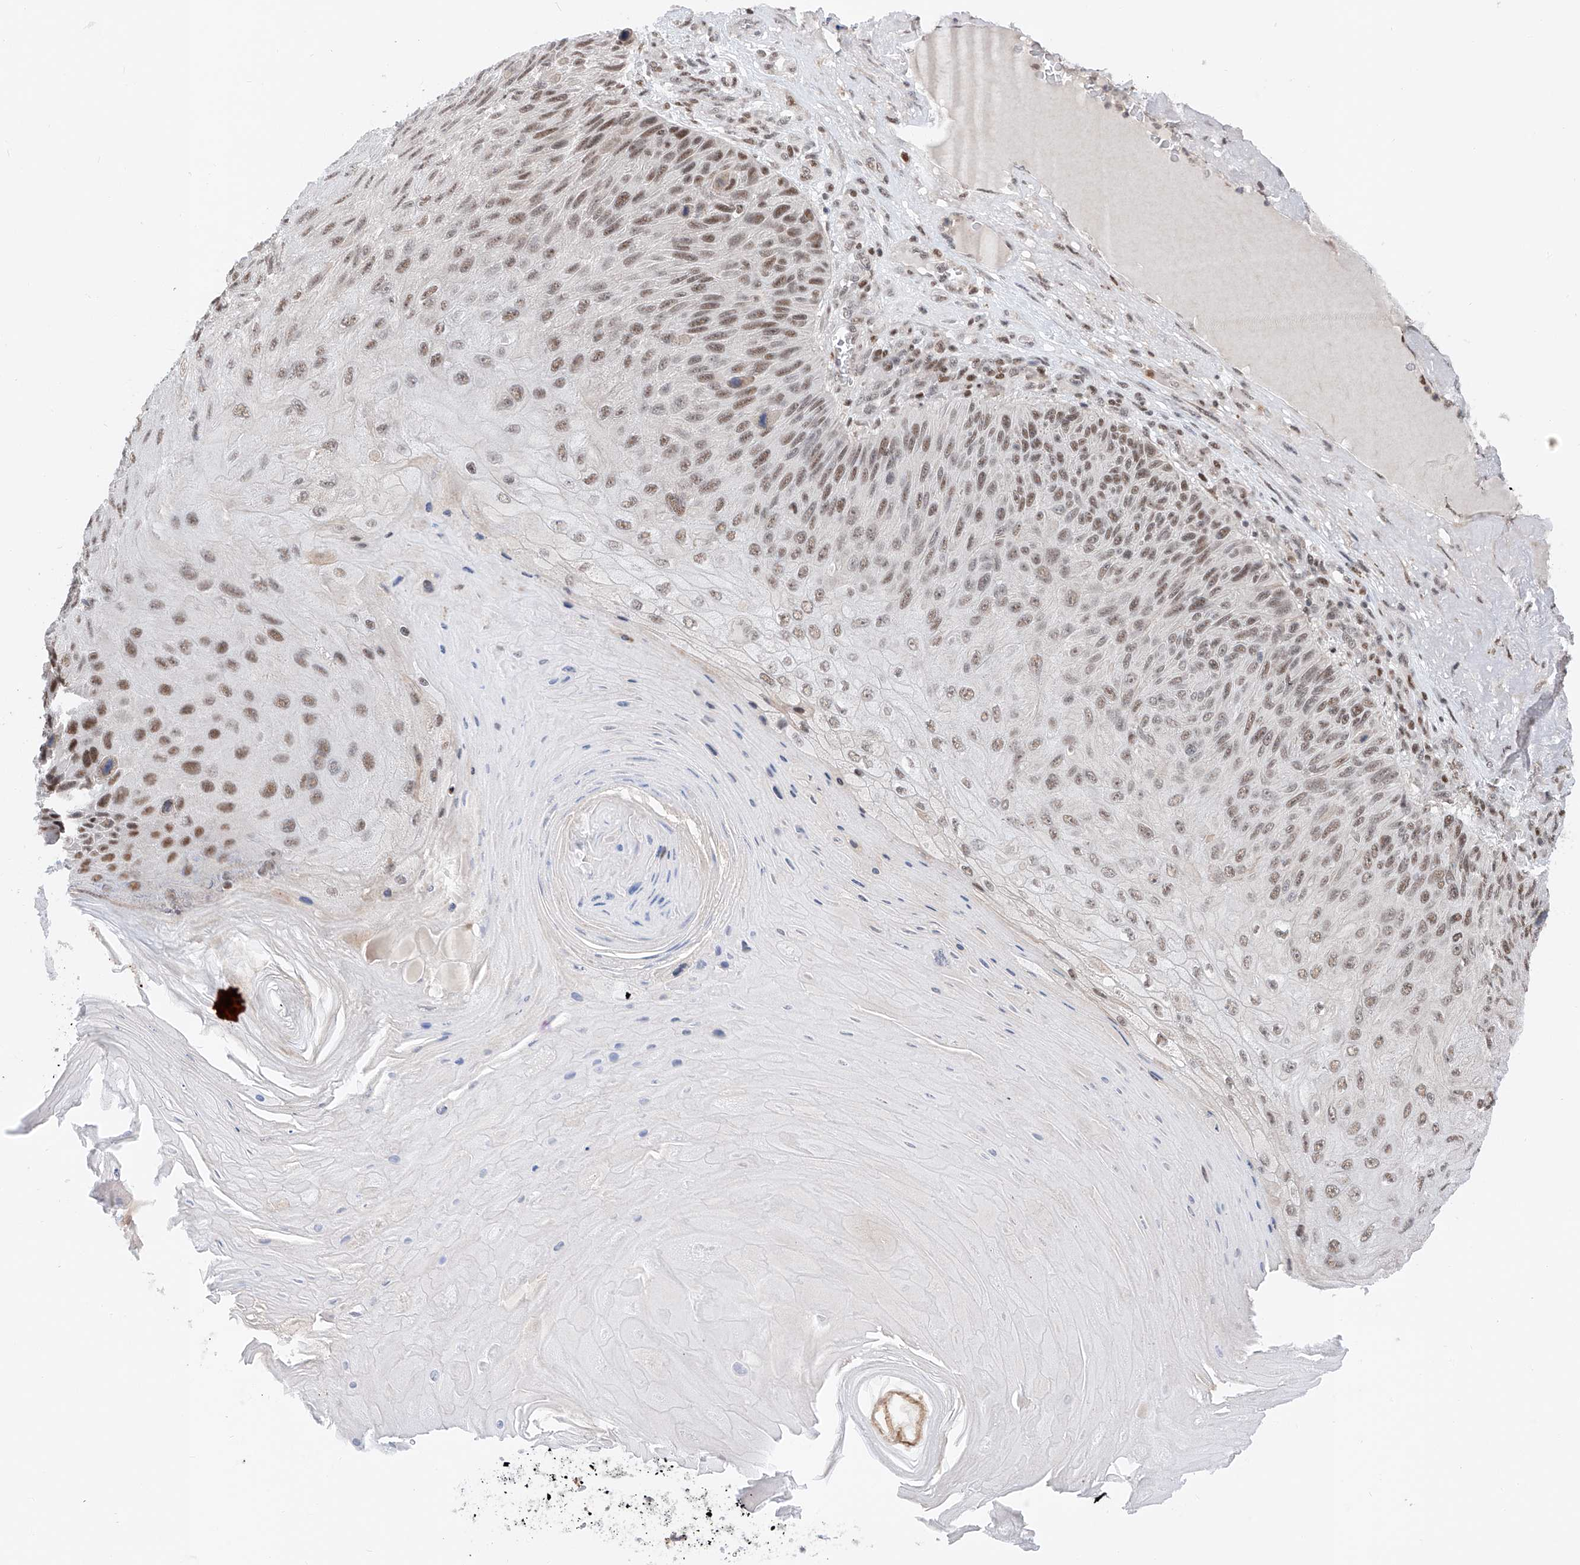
{"staining": {"intensity": "moderate", "quantity": ">75%", "location": "nuclear"}, "tissue": "skin cancer", "cell_type": "Tumor cells", "image_type": "cancer", "snomed": [{"axis": "morphology", "description": "Squamous cell carcinoma, NOS"}, {"axis": "topography", "description": "Skin"}], "caption": "Protein expression analysis of human skin squamous cell carcinoma reveals moderate nuclear positivity in approximately >75% of tumor cells.", "gene": "SNRNP200", "patient": {"sex": "female", "age": 88}}